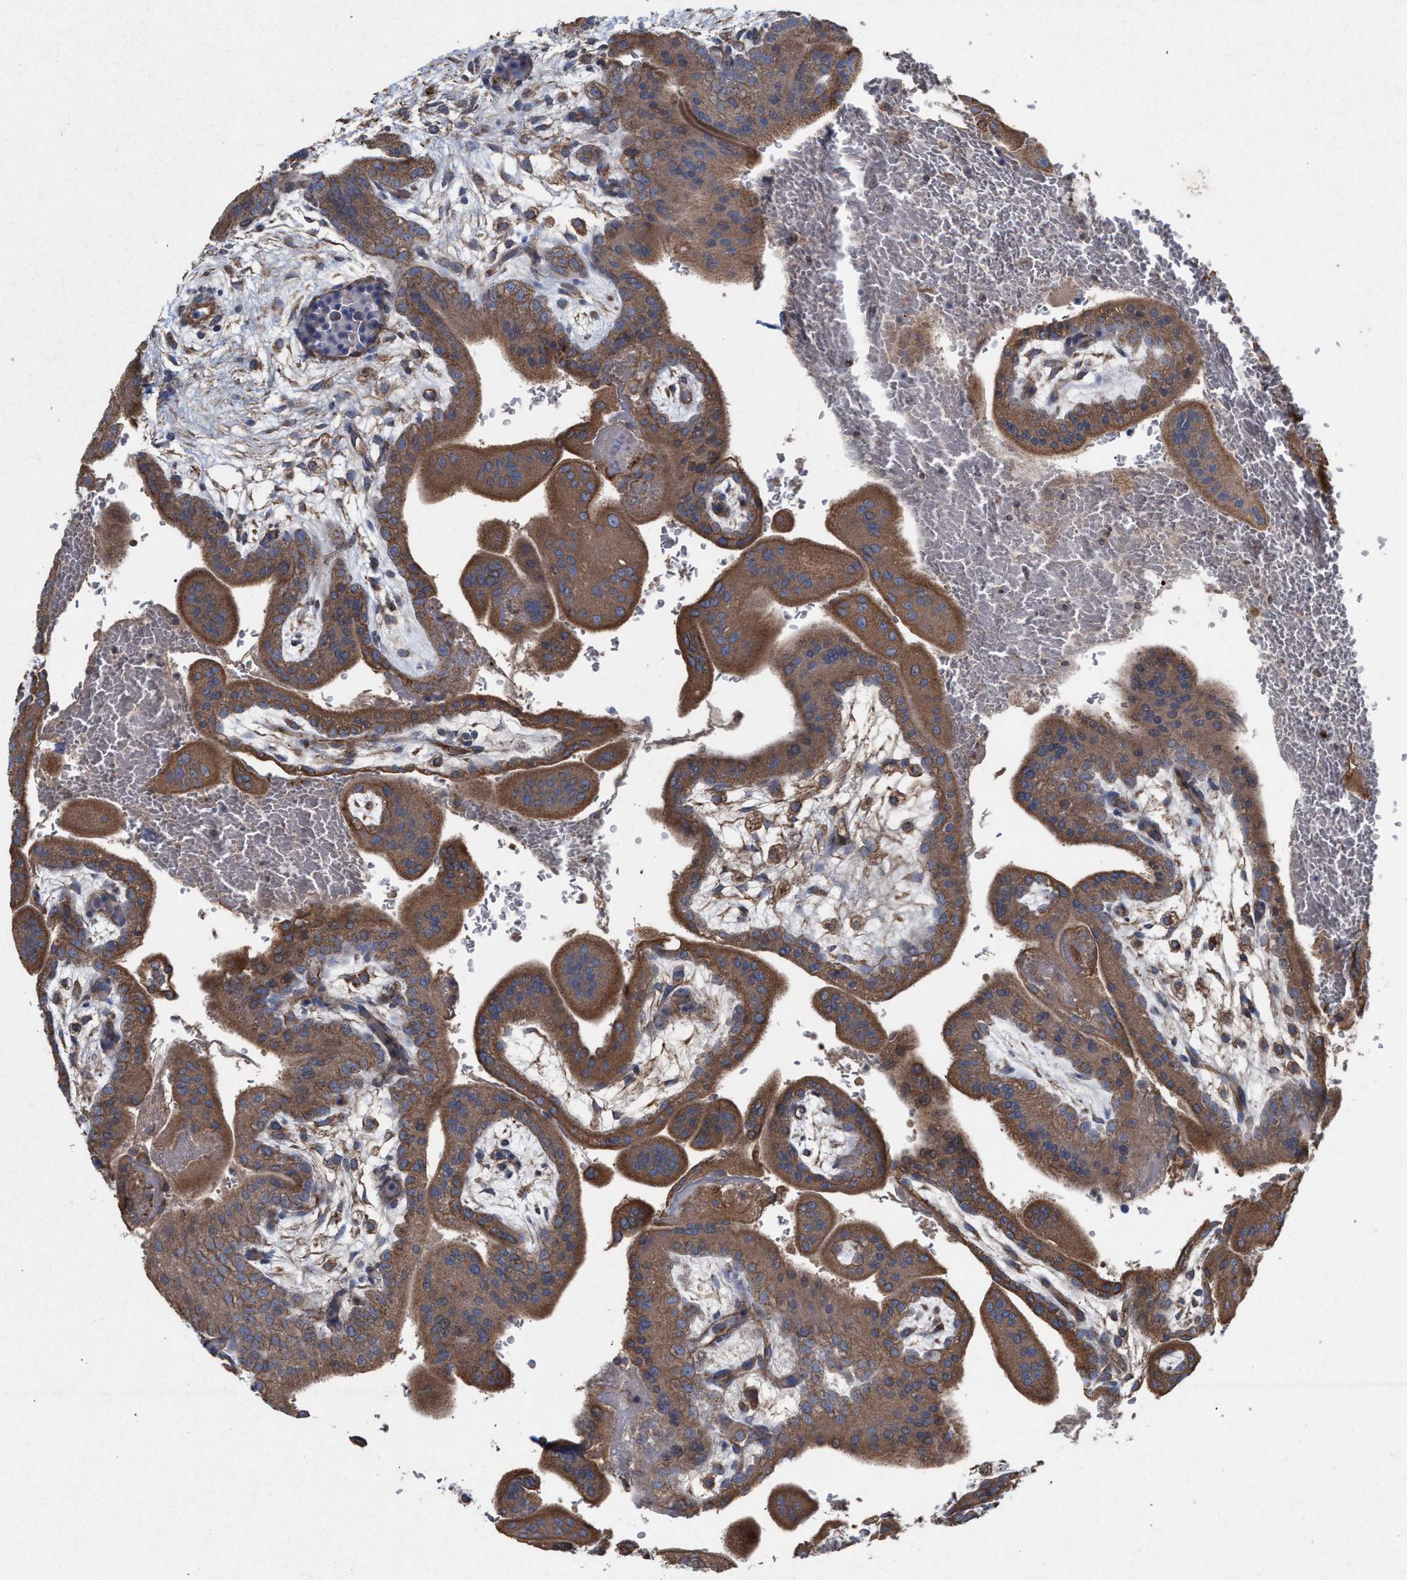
{"staining": {"intensity": "strong", "quantity": ">75%", "location": "cytoplasmic/membranous"}, "tissue": "placenta", "cell_type": "Decidual cells", "image_type": "normal", "snomed": [{"axis": "morphology", "description": "Normal tissue, NOS"}, {"axis": "topography", "description": "Placenta"}], "caption": "IHC of unremarkable human placenta exhibits high levels of strong cytoplasmic/membranous positivity in approximately >75% of decidual cells. (DAB IHC with brightfield microscopy, high magnification).", "gene": "BCL2L12", "patient": {"sex": "female", "age": 35}}